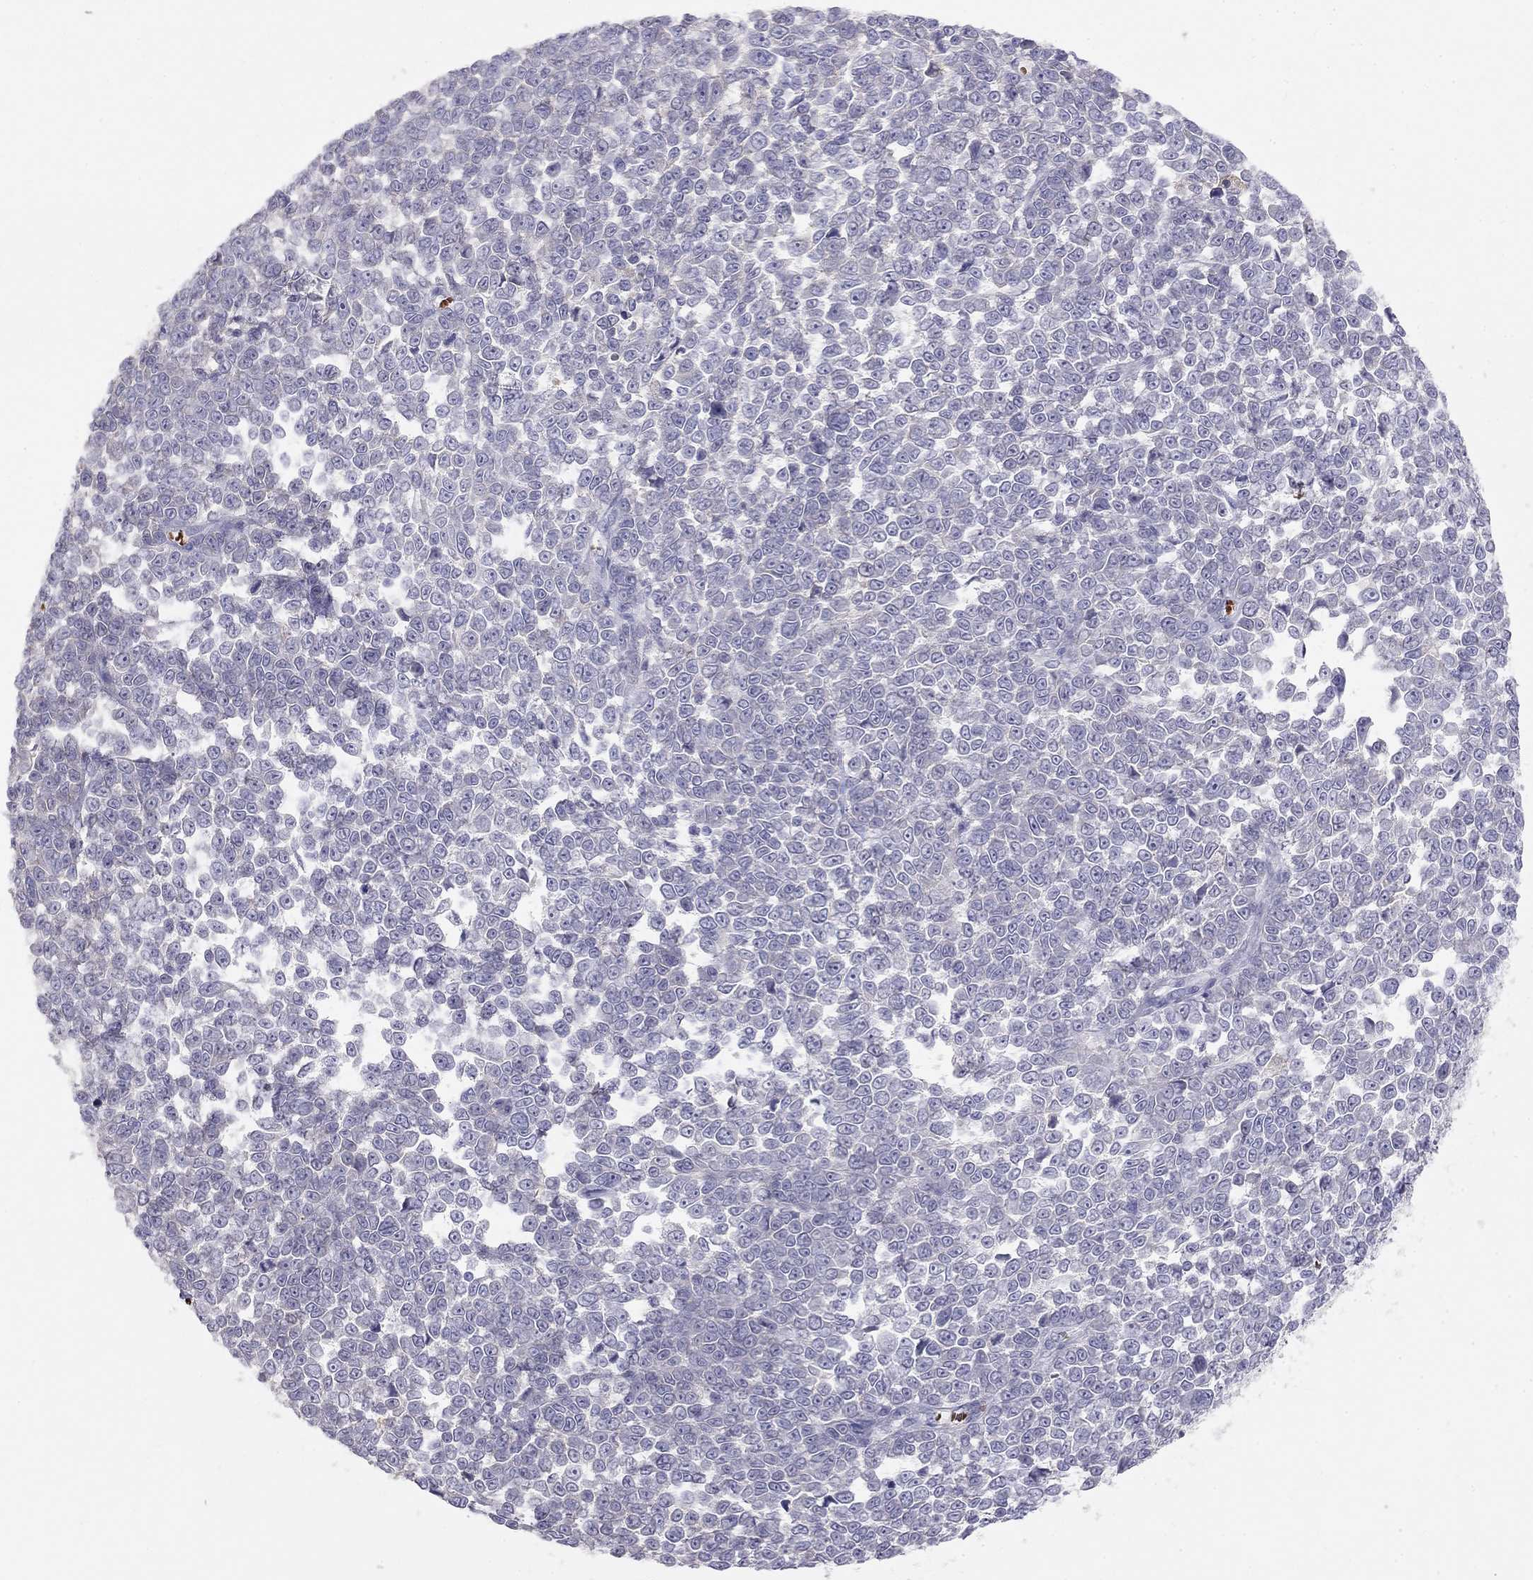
{"staining": {"intensity": "negative", "quantity": "none", "location": "none"}, "tissue": "melanoma", "cell_type": "Tumor cells", "image_type": "cancer", "snomed": [{"axis": "morphology", "description": "Malignant melanoma, NOS"}, {"axis": "topography", "description": "Skin"}], "caption": "The IHC histopathology image has no significant expression in tumor cells of melanoma tissue.", "gene": "RHD", "patient": {"sex": "female", "age": 95}}